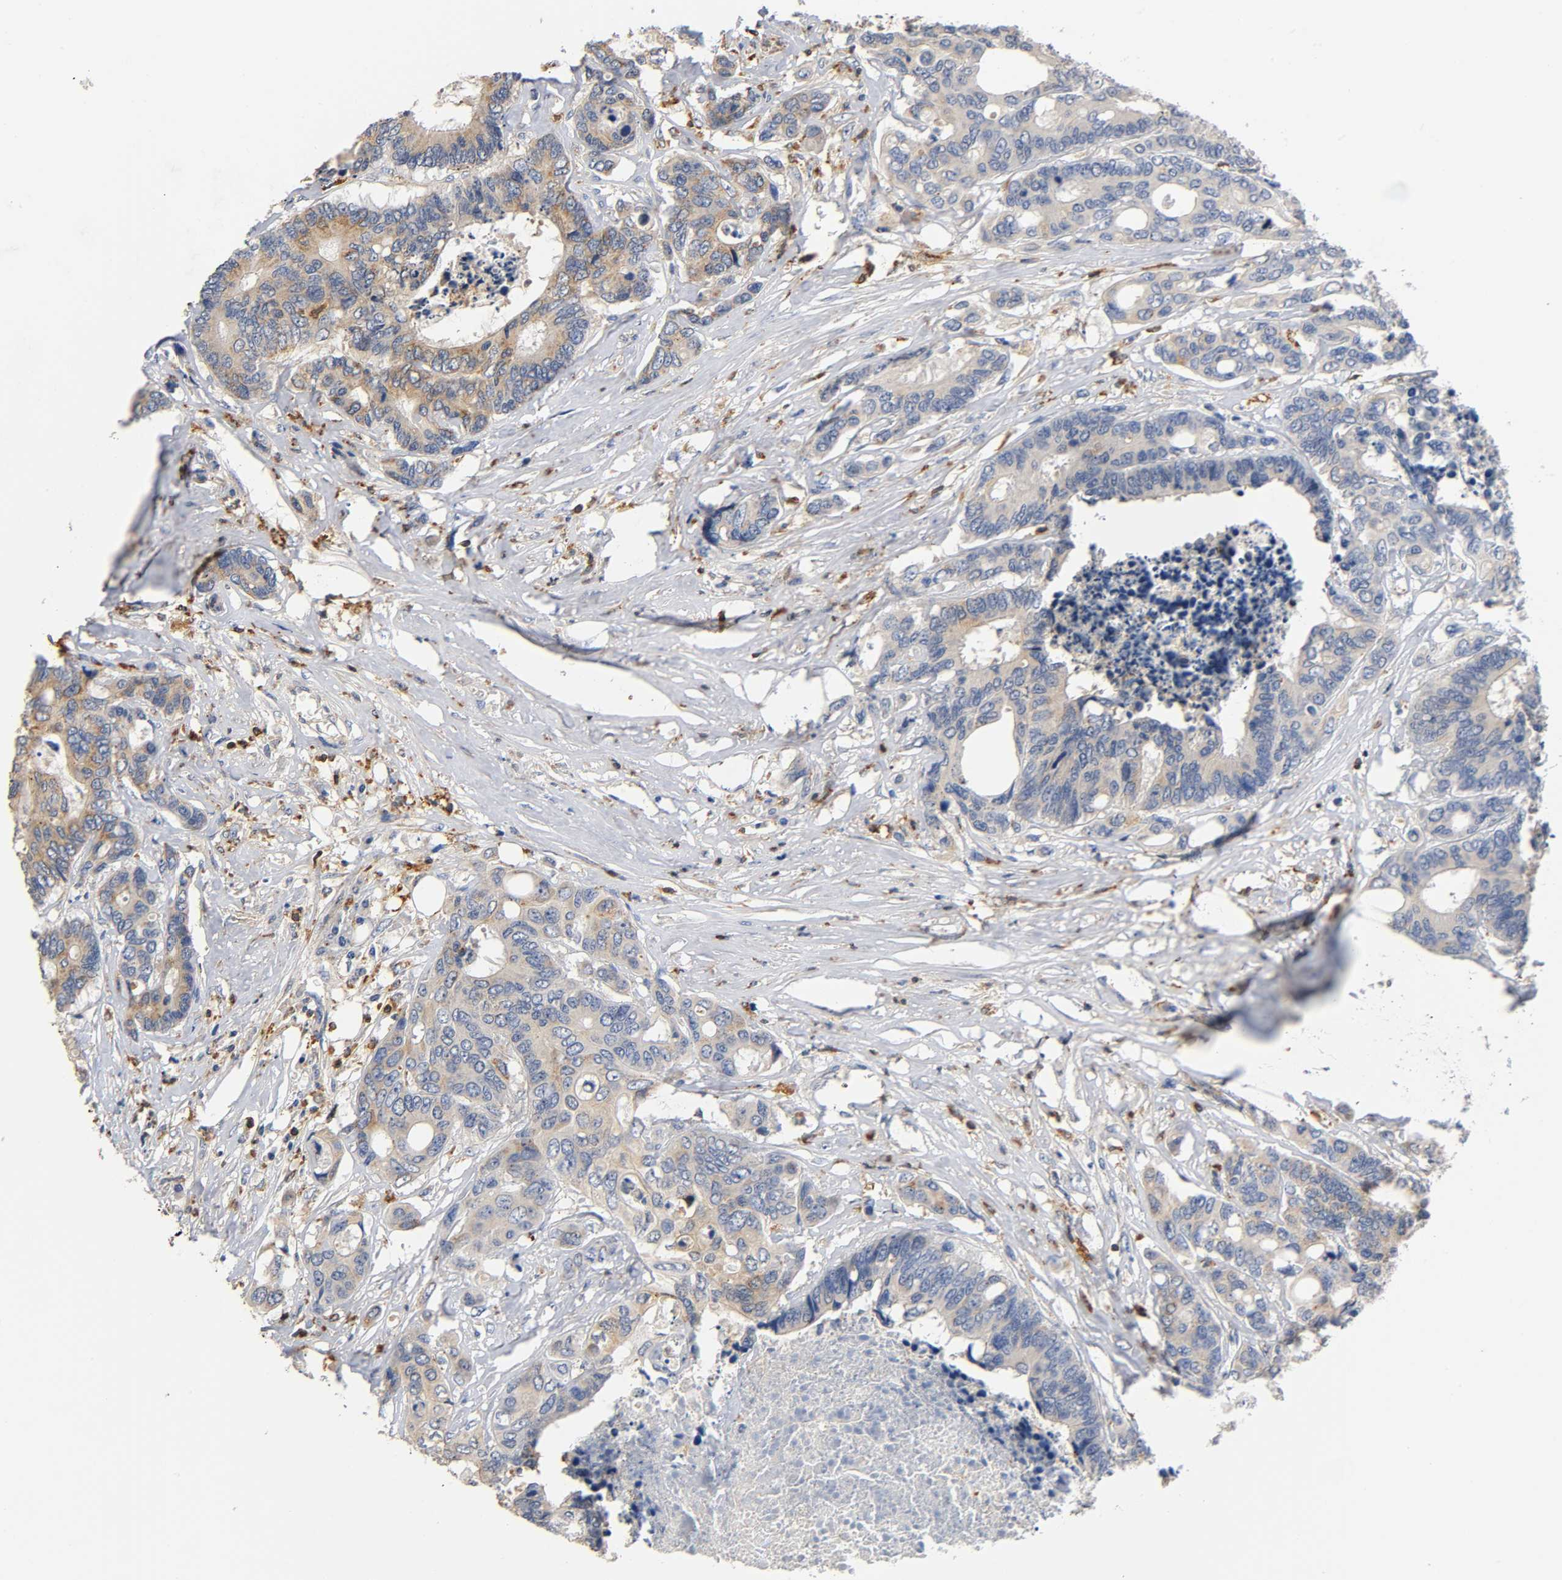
{"staining": {"intensity": "weak", "quantity": ">75%", "location": "cytoplasmic/membranous"}, "tissue": "colorectal cancer", "cell_type": "Tumor cells", "image_type": "cancer", "snomed": [{"axis": "morphology", "description": "Adenocarcinoma, NOS"}, {"axis": "topography", "description": "Rectum"}], "caption": "Colorectal cancer (adenocarcinoma) was stained to show a protein in brown. There is low levels of weak cytoplasmic/membranous positivity in approximately >75% of tumor cells. The staining was performed using DAB (3,3'-diaminobenzidine), with brown indicating positive protein expression. Nuclei are stained blue with hematoxylin.", "gene": "UCKL1", "patient": {"sex": "male", "age": 55}}